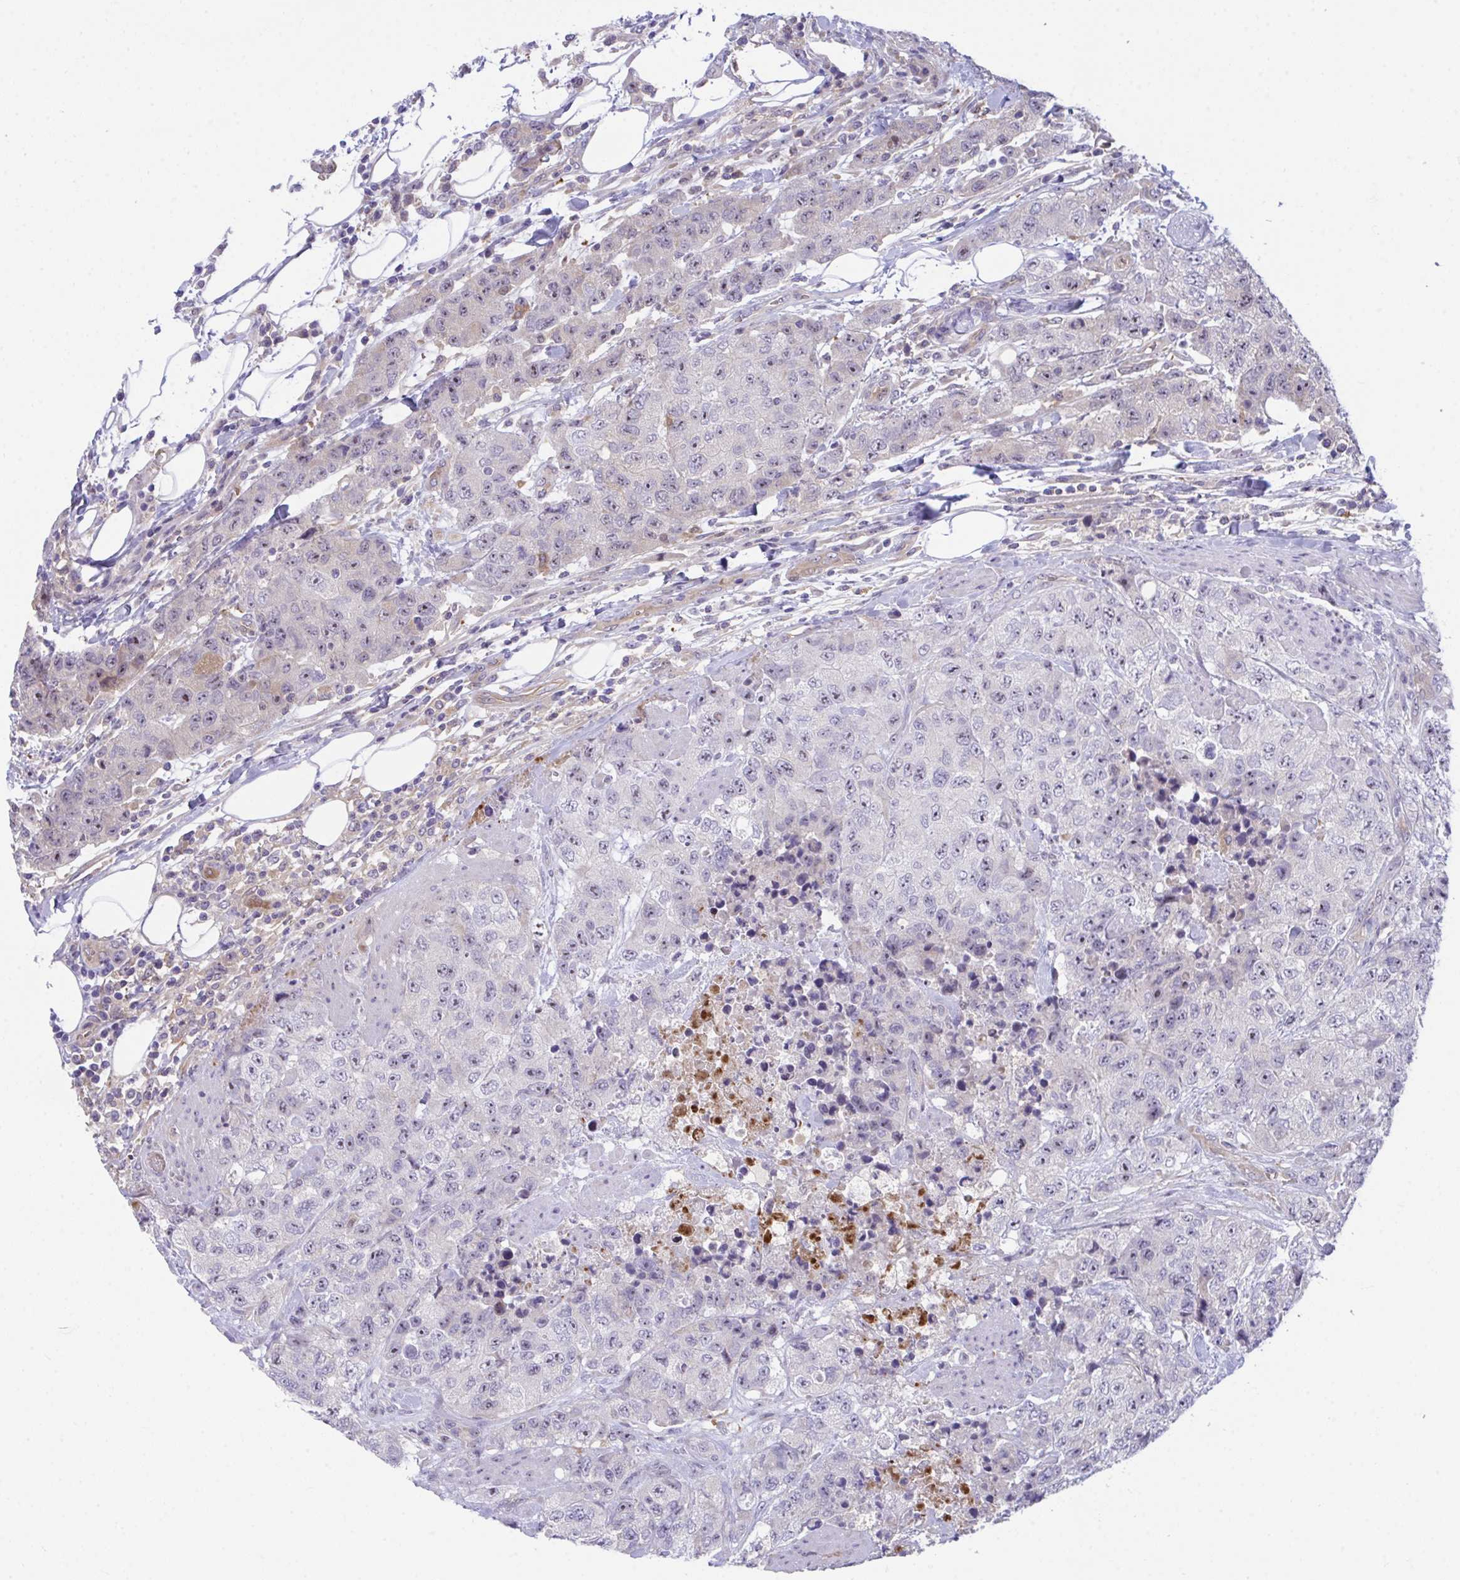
{"staining": {"intensity": "weak", "quantity": "25%-75%", "location": "nuclear"}, "tissue": "urothelial cancer", "cell_type": "Tumor cells", "image_type": "cancer", "snomed": [{"axis": "morphology", "description": "Urothelial carcinoma, High grade"}, {"axis": "topography", "description": "Urinary bladder"}], "caption": "The histopathology image demonstrates a brown stain indicating the presence of a protein in the nuclear of tumor cells in urothelial cancer. (brown staining indicates protein expression, while blue staining denotes nuclei).", "gene": "CENPQ", "patient": {"sex": "female", "age": 78}}